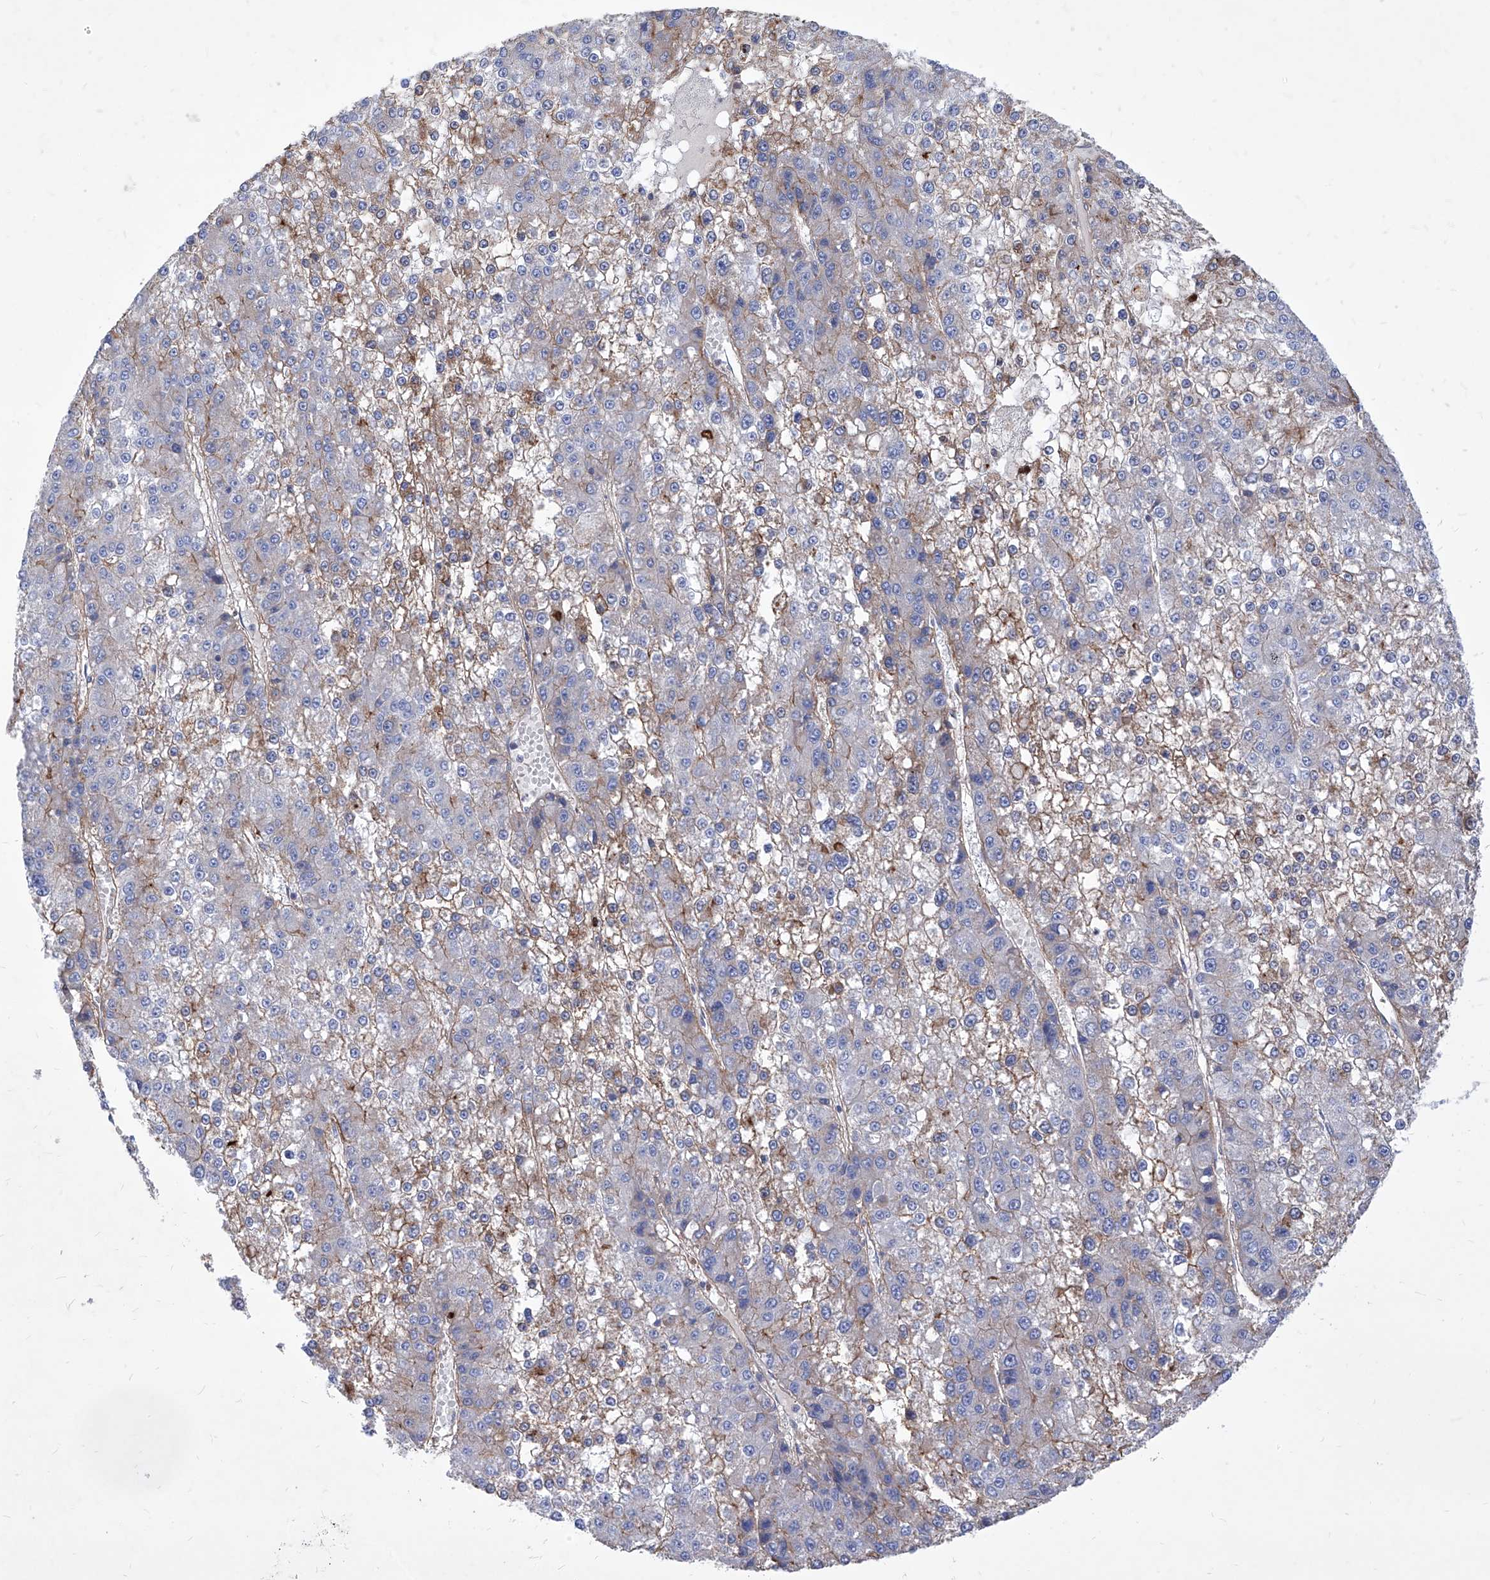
{"staining": {"intensity": "moderate", "quantity": "<25%", "location": "cytoplasmic/membranous"}, "tissue": "liver cancer", "cell_type": "Tumor cells", "image_type": "cancer", "snomed": [{"axis": "morphology", "description": "Carcinoma, Hepatocellular, NOS"}, {"axis": "topography", "description": "Liver"}], "caption": "Hepatocellular carcinoma (liver) tissue demonstrates moderate cytoplasmic/membranous positivity in approximately <25% of tumor cells (DAB IHC with brightfield microscopy, high magnification).", "gene": "HRNR", "patient": {"sex": "female", "age": 73}}